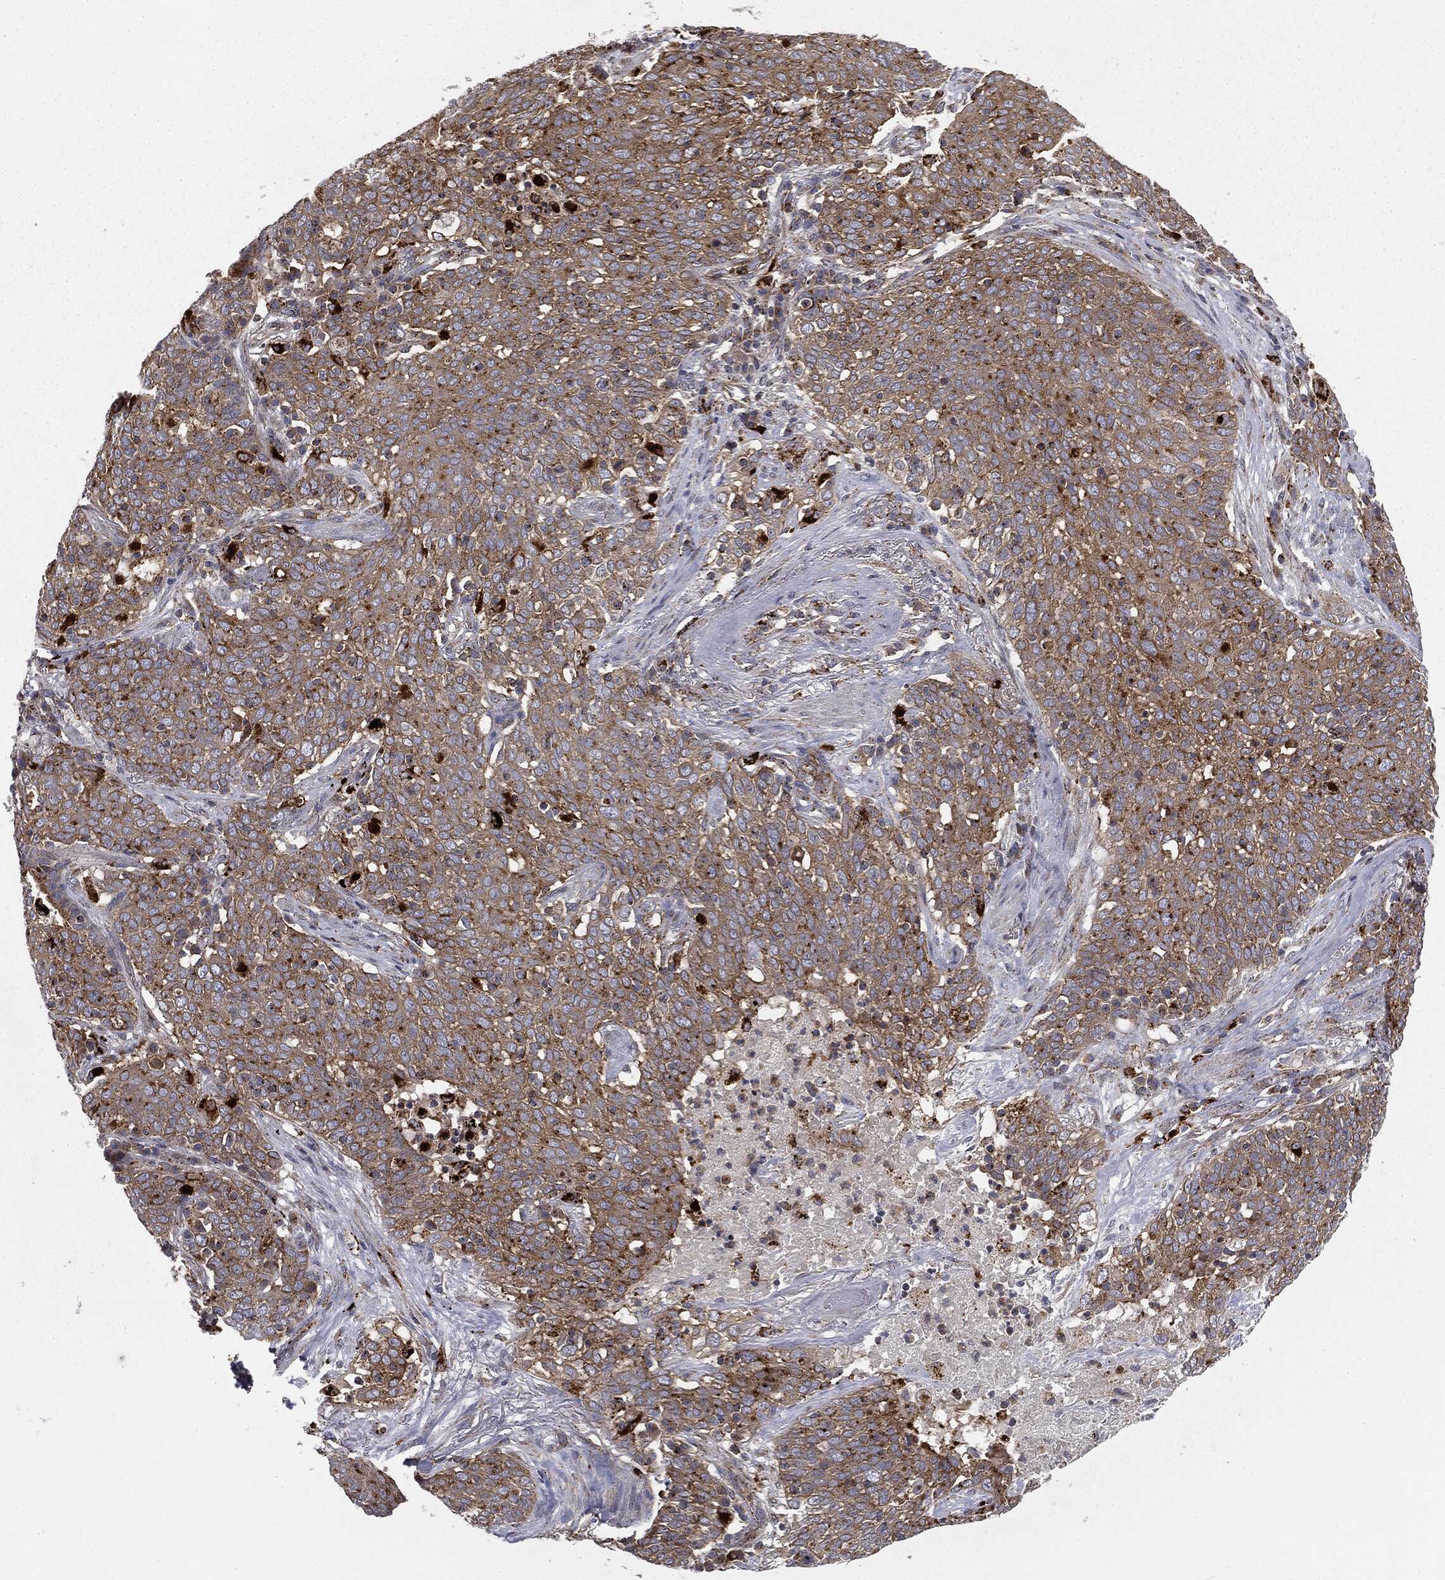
{"staining": {"intensity": "moderate", "quantity": "<25%", "location": "cytoplasmic/membranous"}, "tissue": "lung cancer", "cell_type": "Tumor cells", "image_type": "cancer", "snomed": [{"axis": "morphology", "description": "Squamous cell carcinoma, NOS"}, {"axis": "topography", "description": "Lung"}], "caption": "DAB (3,3'-diaminobenzidine) immunohistochemical staining of lung cancer (squamous cell carcinoma) exhibits moderate cytoplasmic/membranous protein expression in approximately <25% of tumor cells.", "gene": "CTSA", "patient": {"sex": "male", "age": 82}}